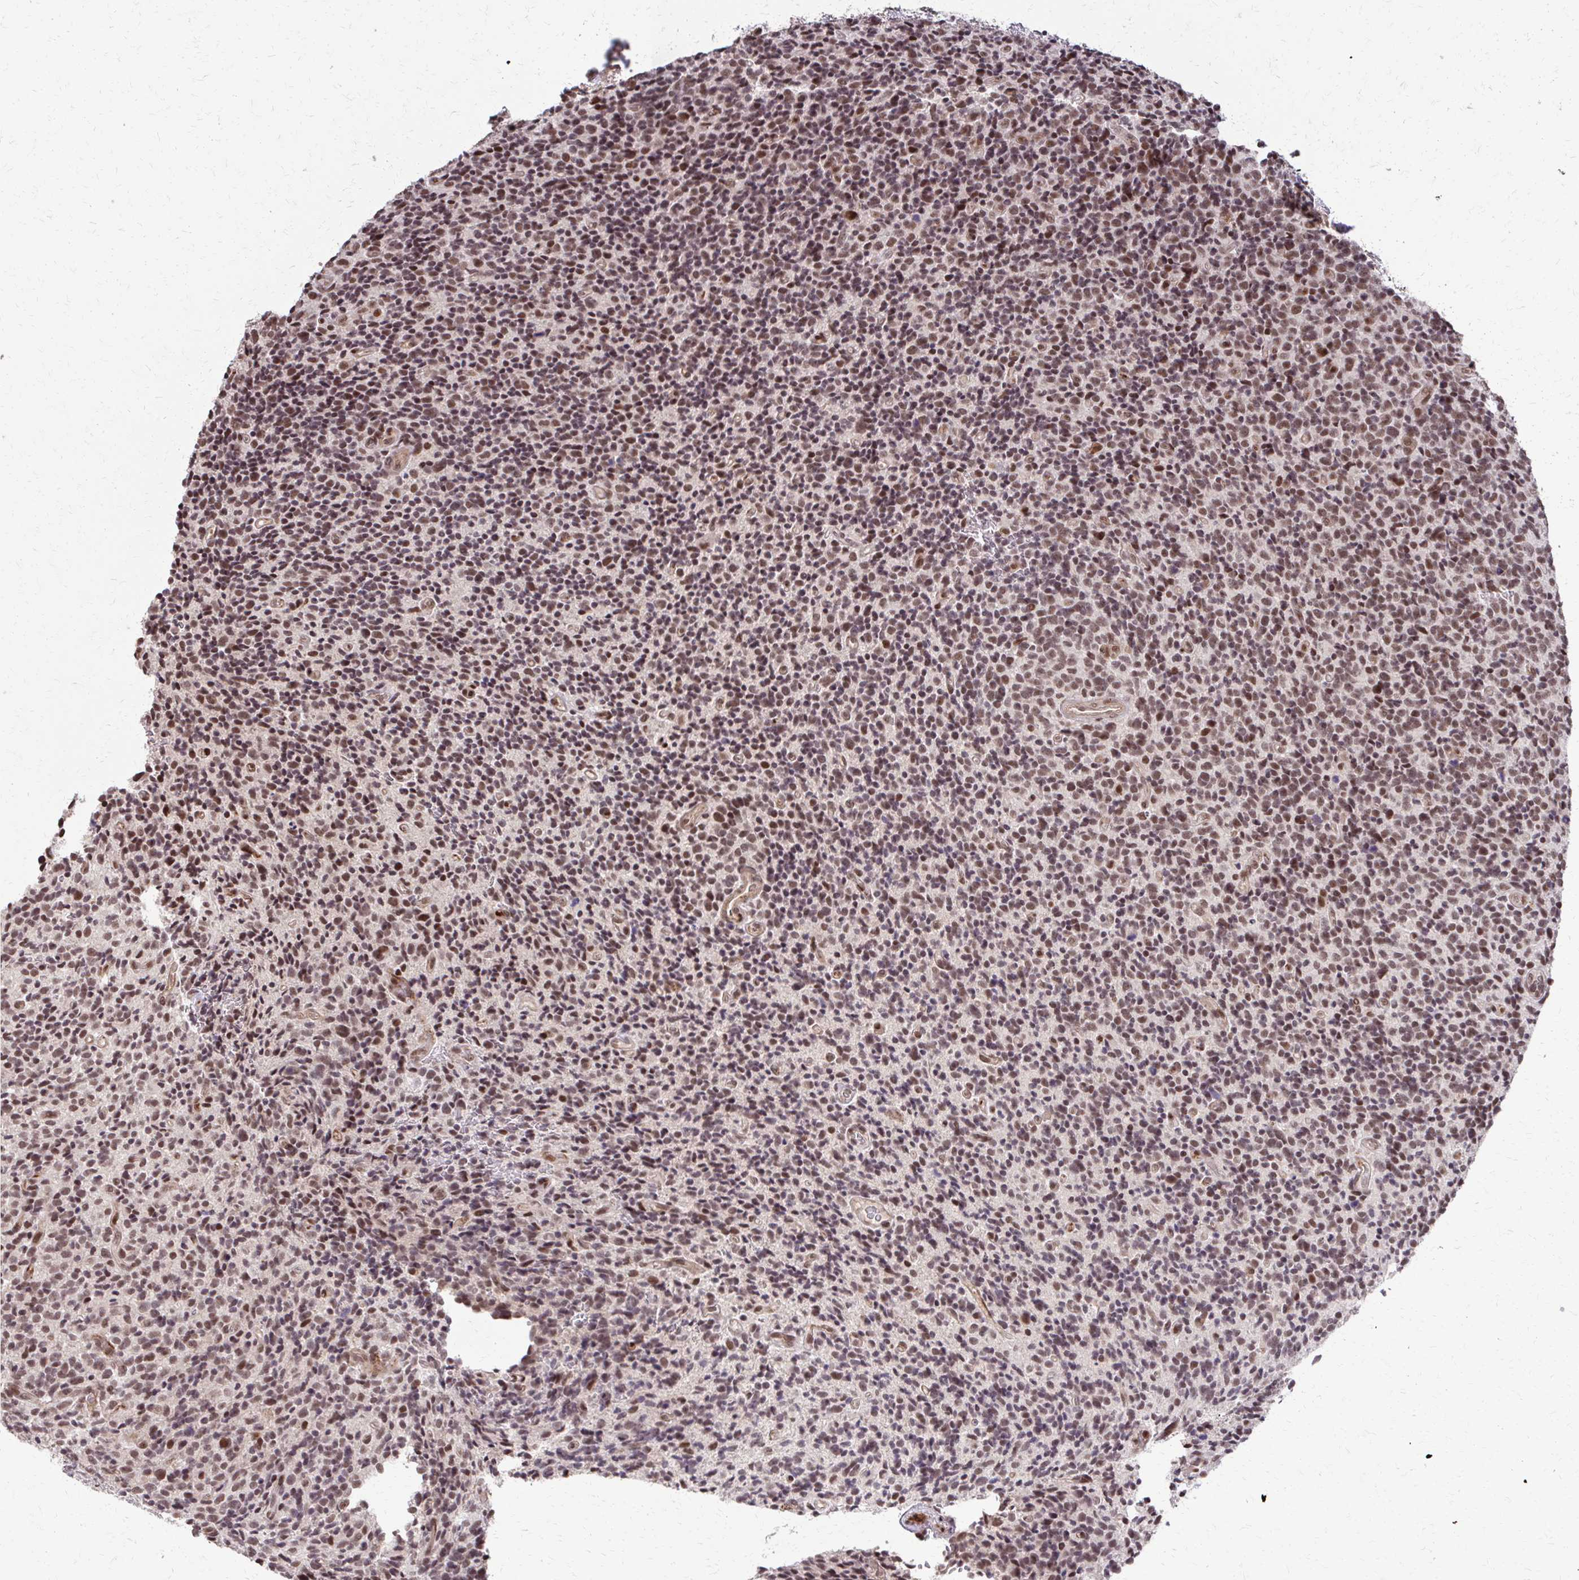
{"staining": {"intensity": "moderate", "quantity": ">75%", "location": "nuclear"}, "tissue": "glioma", "cell_type": "Tumor cells", "image_type": "cancer", "snomed": [{"axis": "morphology", "description": "Glioma, malignant, High grade"}, {"axis": "topography", "description": "Brain"}], "caption": "Immunohistochemical staining of human glioma shows medium levels of moderate nuclear protein staining in approximately >75% of tumor cells.", "gene": "SS18", "patient": {"sex": "male", "age": 76}}